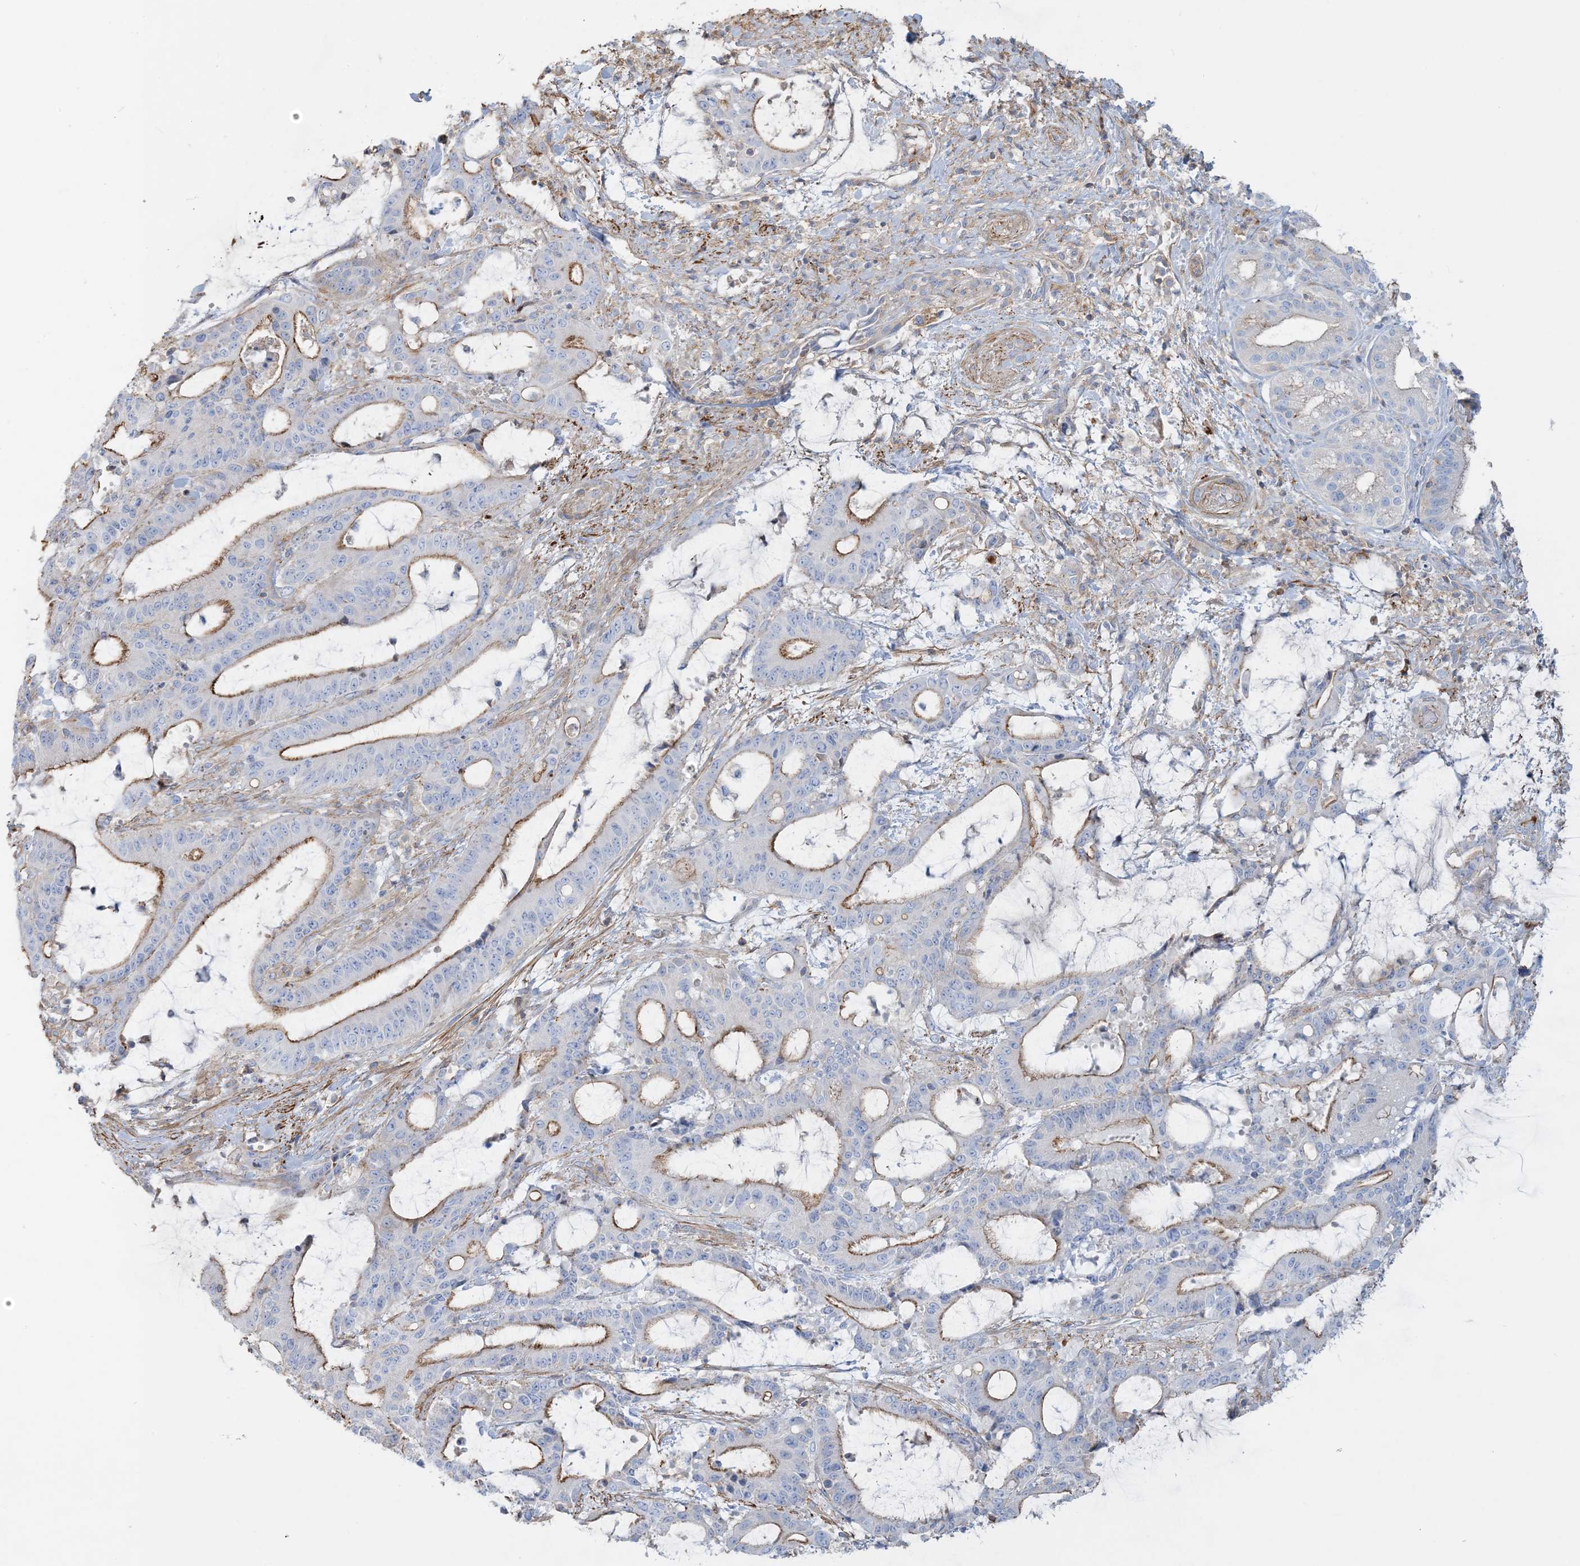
{"staining": {"intensity": "moderate", "quantity": "<25%", "location": "cytoplasmic/membranous"}, "tissue": "liver cancer", "cell_type": "Tumor cells", "image_type": "cancer", "snomed": [{"axis": "morphology", "description": "Normal tissue, NOS"}, {"axis": "morphology", "description": "Cholangiocarcinoma"}, {"axis": "topography", "description": "Liver"}, {"axis": "topography", "description": "Peripheral nerve tissue"}], "caption": "Protein expression analysis of human liver cancer (cholangiocarcinoma) reveals moderate cytoplasmic/membranous expression in about <25% of tumor cells. The protein of interest is stained brown, and the nuclei are stained in blue (DAB (3,3'-diaminobenzidine) IHC with brightfield microscopy, high magnification).", "gene": "GTF3C2", "patient": {"sex": "female", "age": 73}}